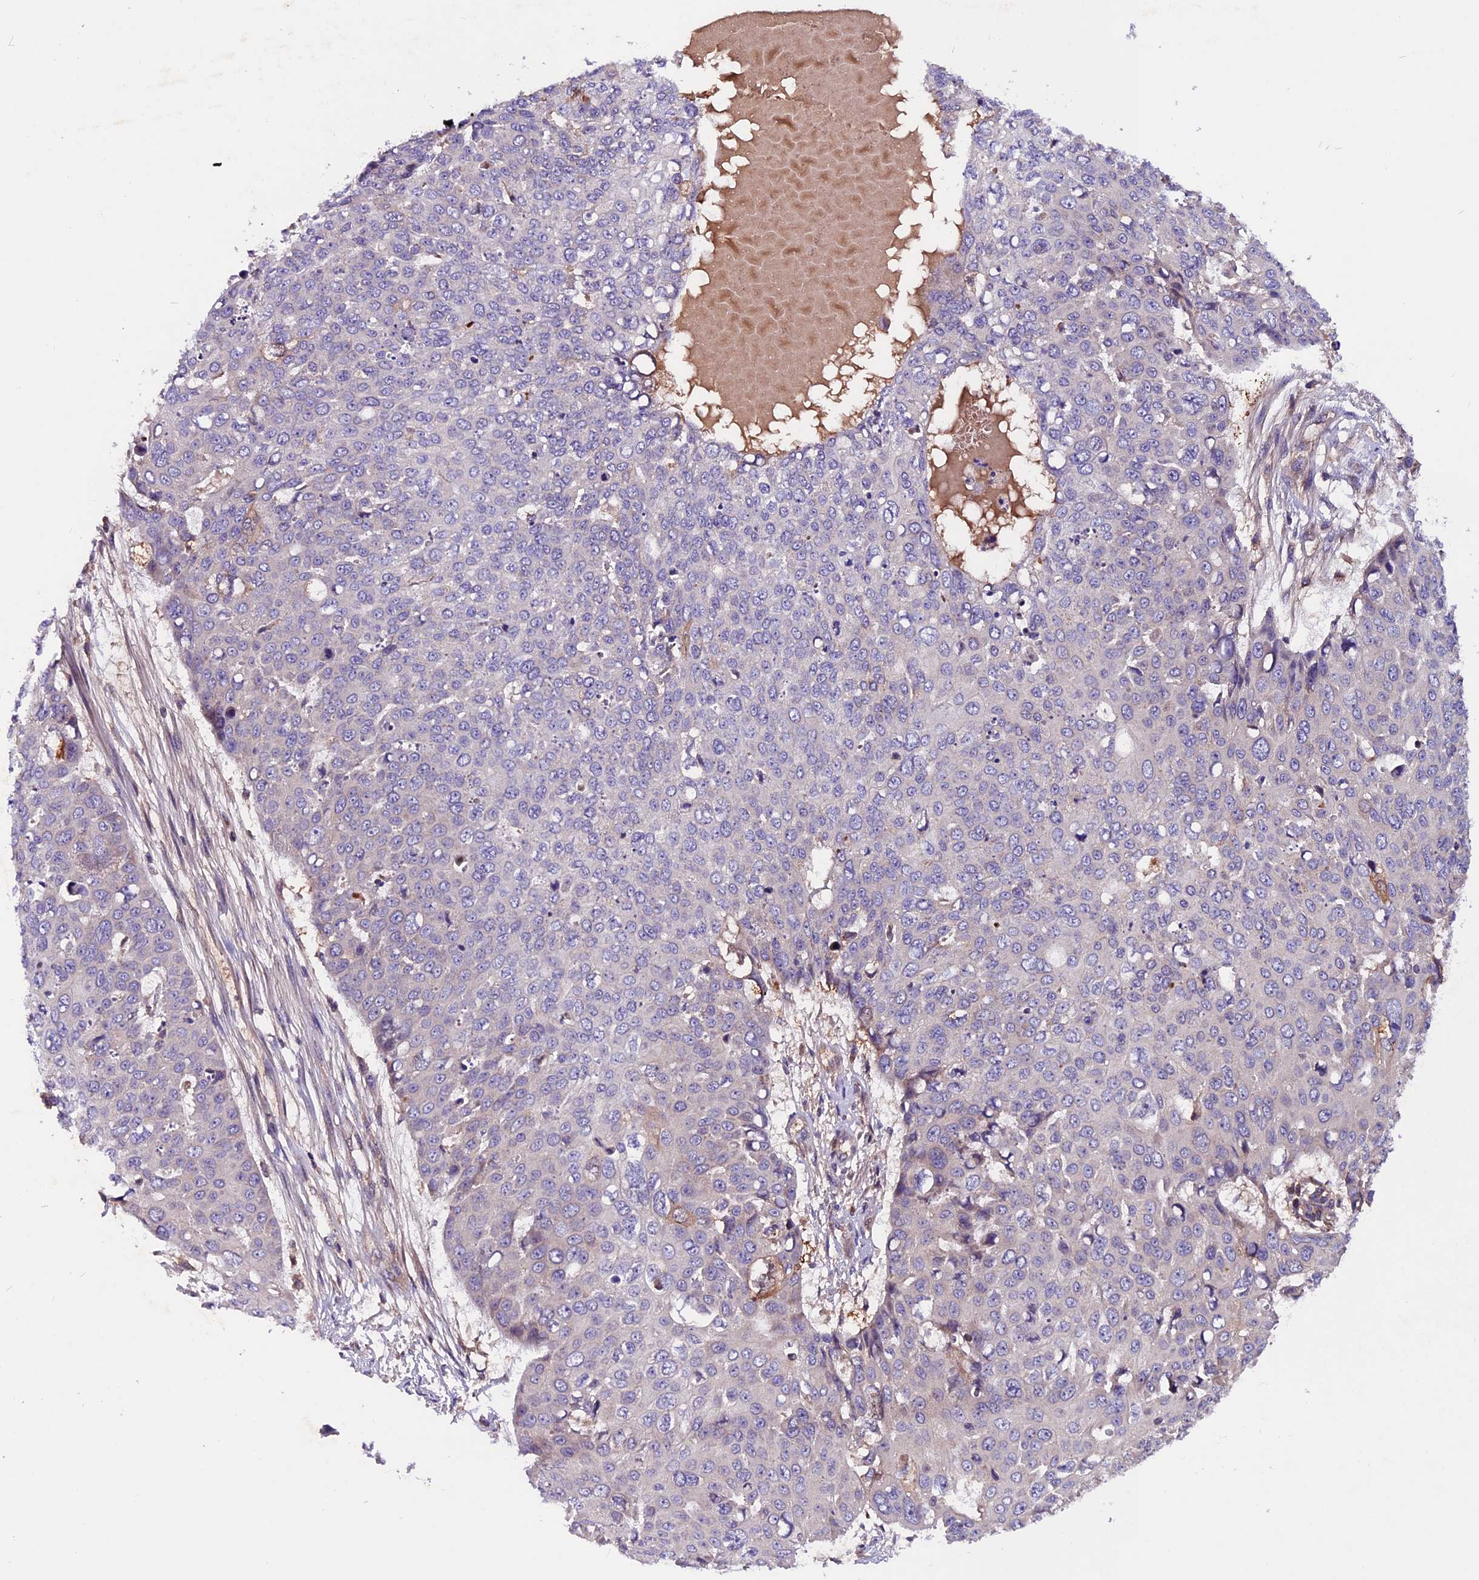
{"staining": {"intensity": "negative", "quantity": "none", "location": "none"}, "tissue": "skin cancer", "cell_type": "Tumor cells", "image_type": "cancer", "snomed": [{"axis": "morphology", "description": "Squamous cell carcinoma, NOS"}, {"axis": "topography", "description": "Skin"}], "caption": "DAB (3,3'-diaminobenzidine) immunohistochemical staining of human skin cancer reveals no significant staining in tumor cells.", "gene": "ZNF598", "patient": {"sex": "male", "age": 71}}